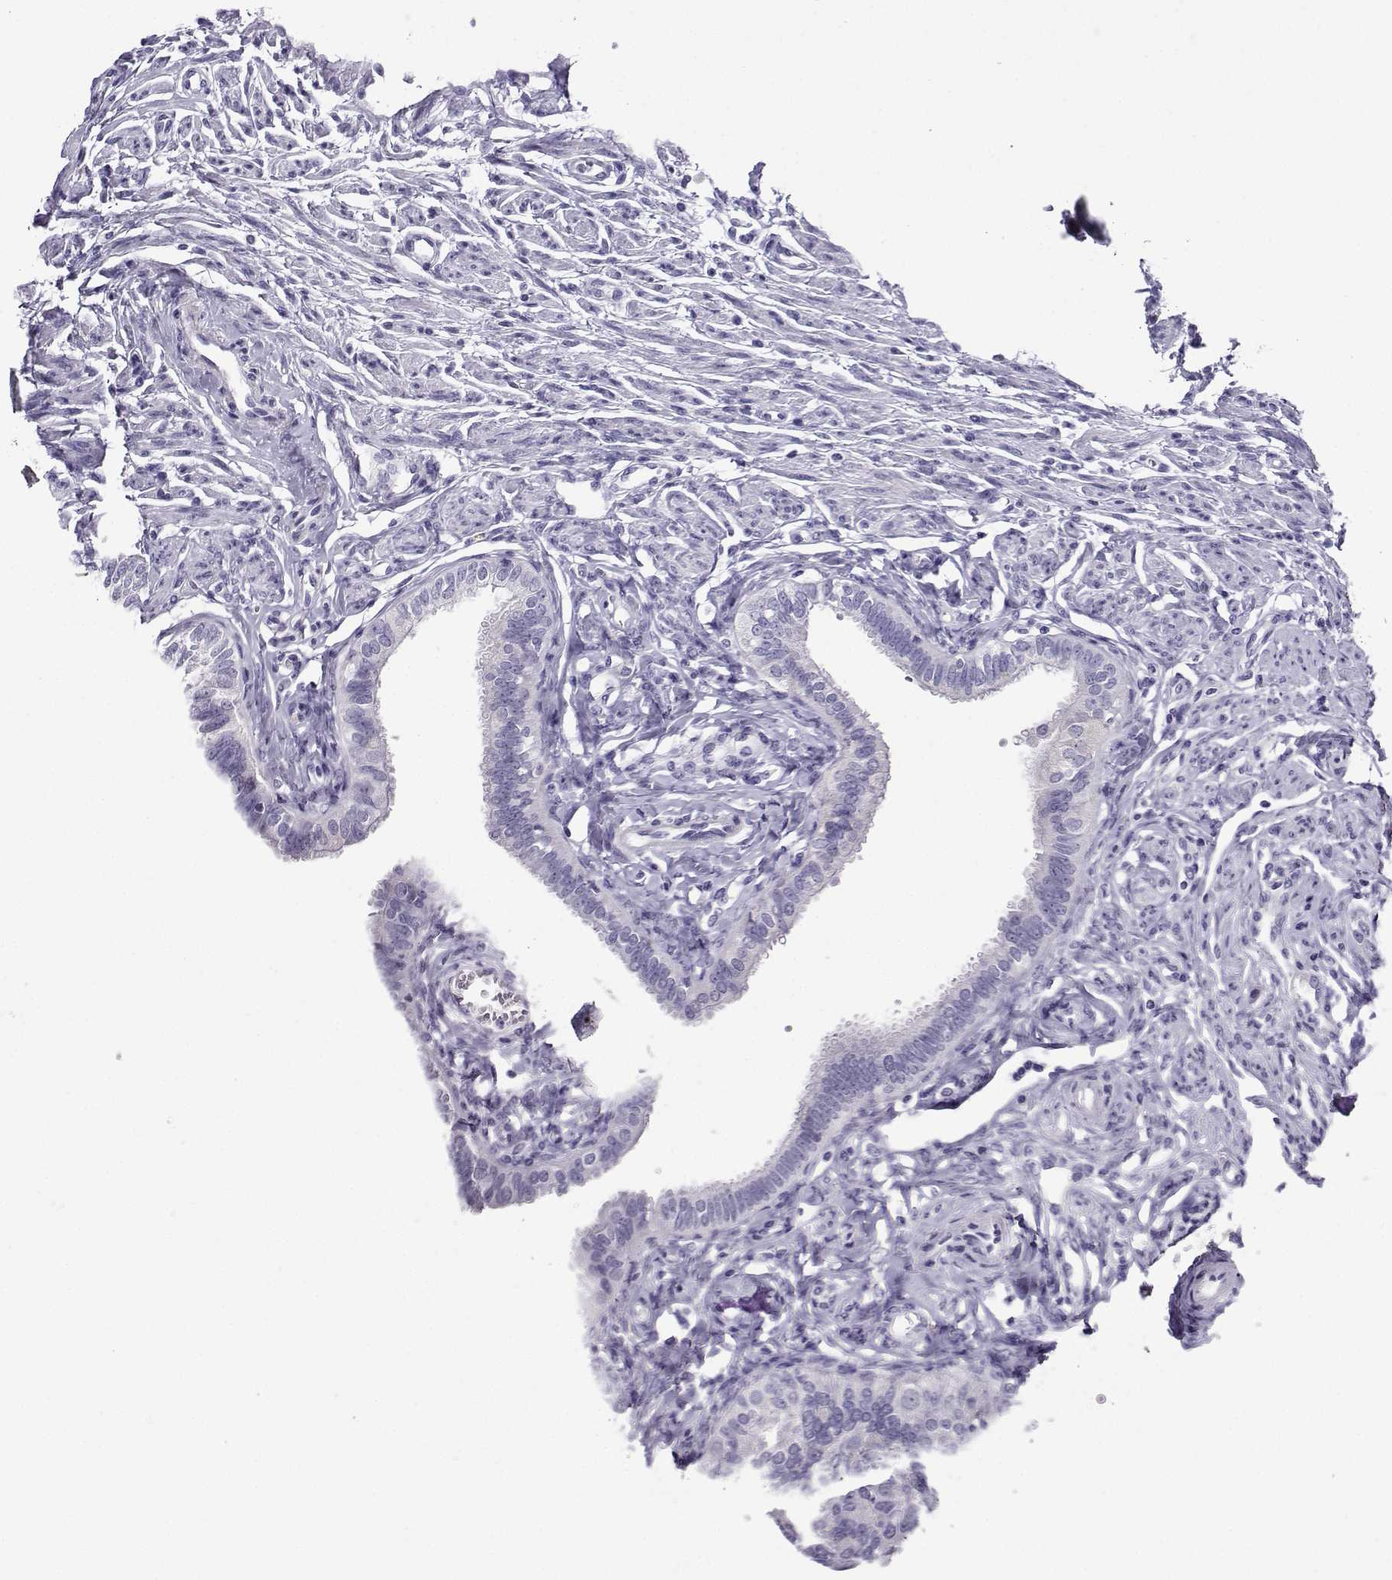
{"staining": {"intensity": "negative", "quantity": "none", "location": "none"}, "tissue": "fallopian tube", "cell_type": "Glandular cells", "image_type": "normal", "snomed": [{"axis": "morphology", "description": "Normal tissue, NOS"}, {"axis": "topography", "description": "Fallopian tube"}], "caption": "Immunohistochemical staining of unremarkable human fallopian tube displays no significant positivity in glandular cells. Nuclei are stained in blue.", "gene": "FBXO24", "patient": {"sex": "female", "age": 54}}